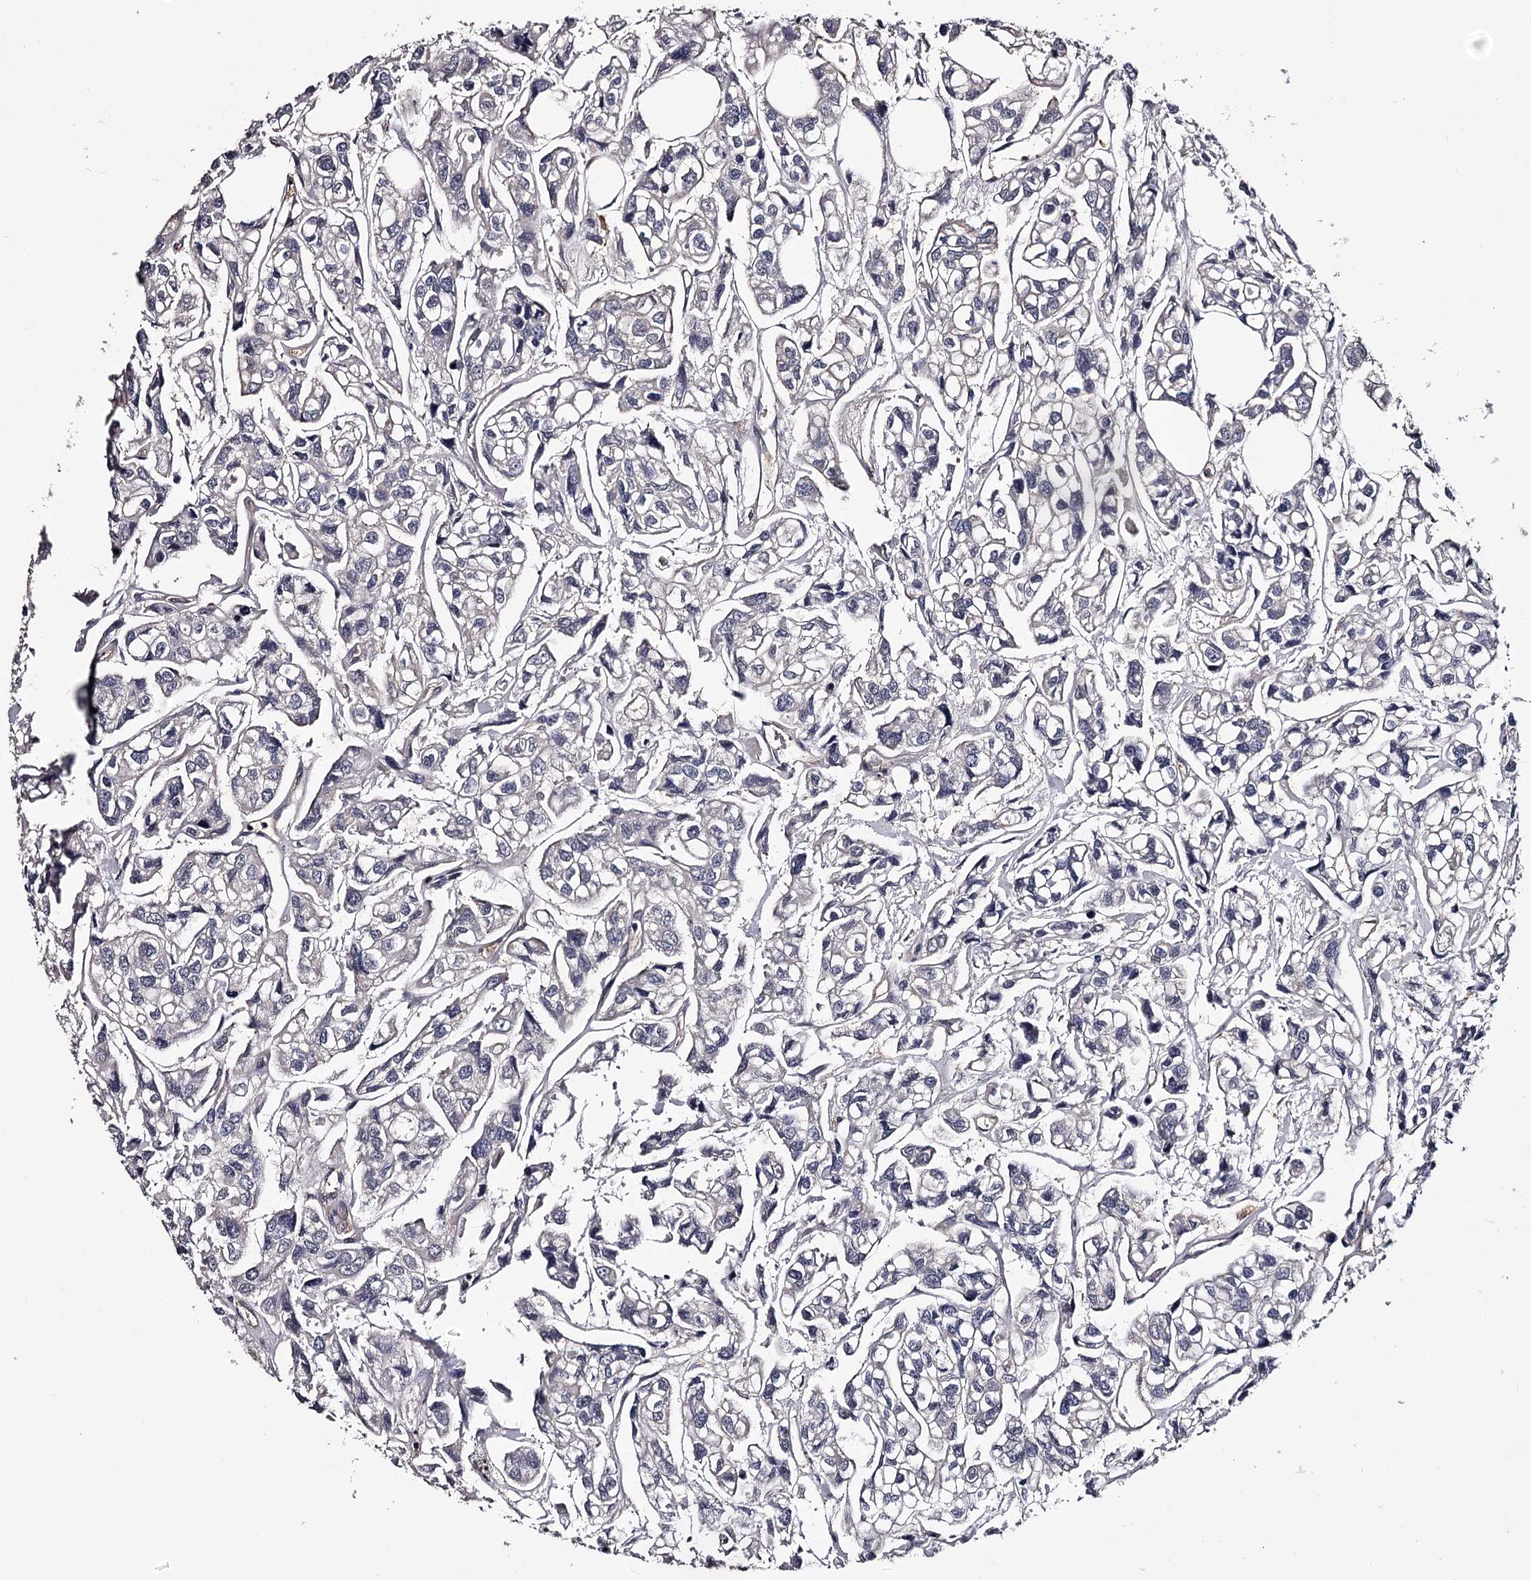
{"staining": {"intensity": "negative", "quantity": "none", "location": "none"}, "tissue": "urothelial cancer", "cell_type": "Tumor cells", "image_type": "cancer", "snomed": [{"axis": "morphology", "description": "Urothelial carcinoma, High grade"}, {"axis": "topography", "description": "Urinary bladder"}], "caption": "There is no significant expression in tumor cells of urothelial cancer.", "gene": "GSTO1", "patient": {"sex": "male", "age": 67}}